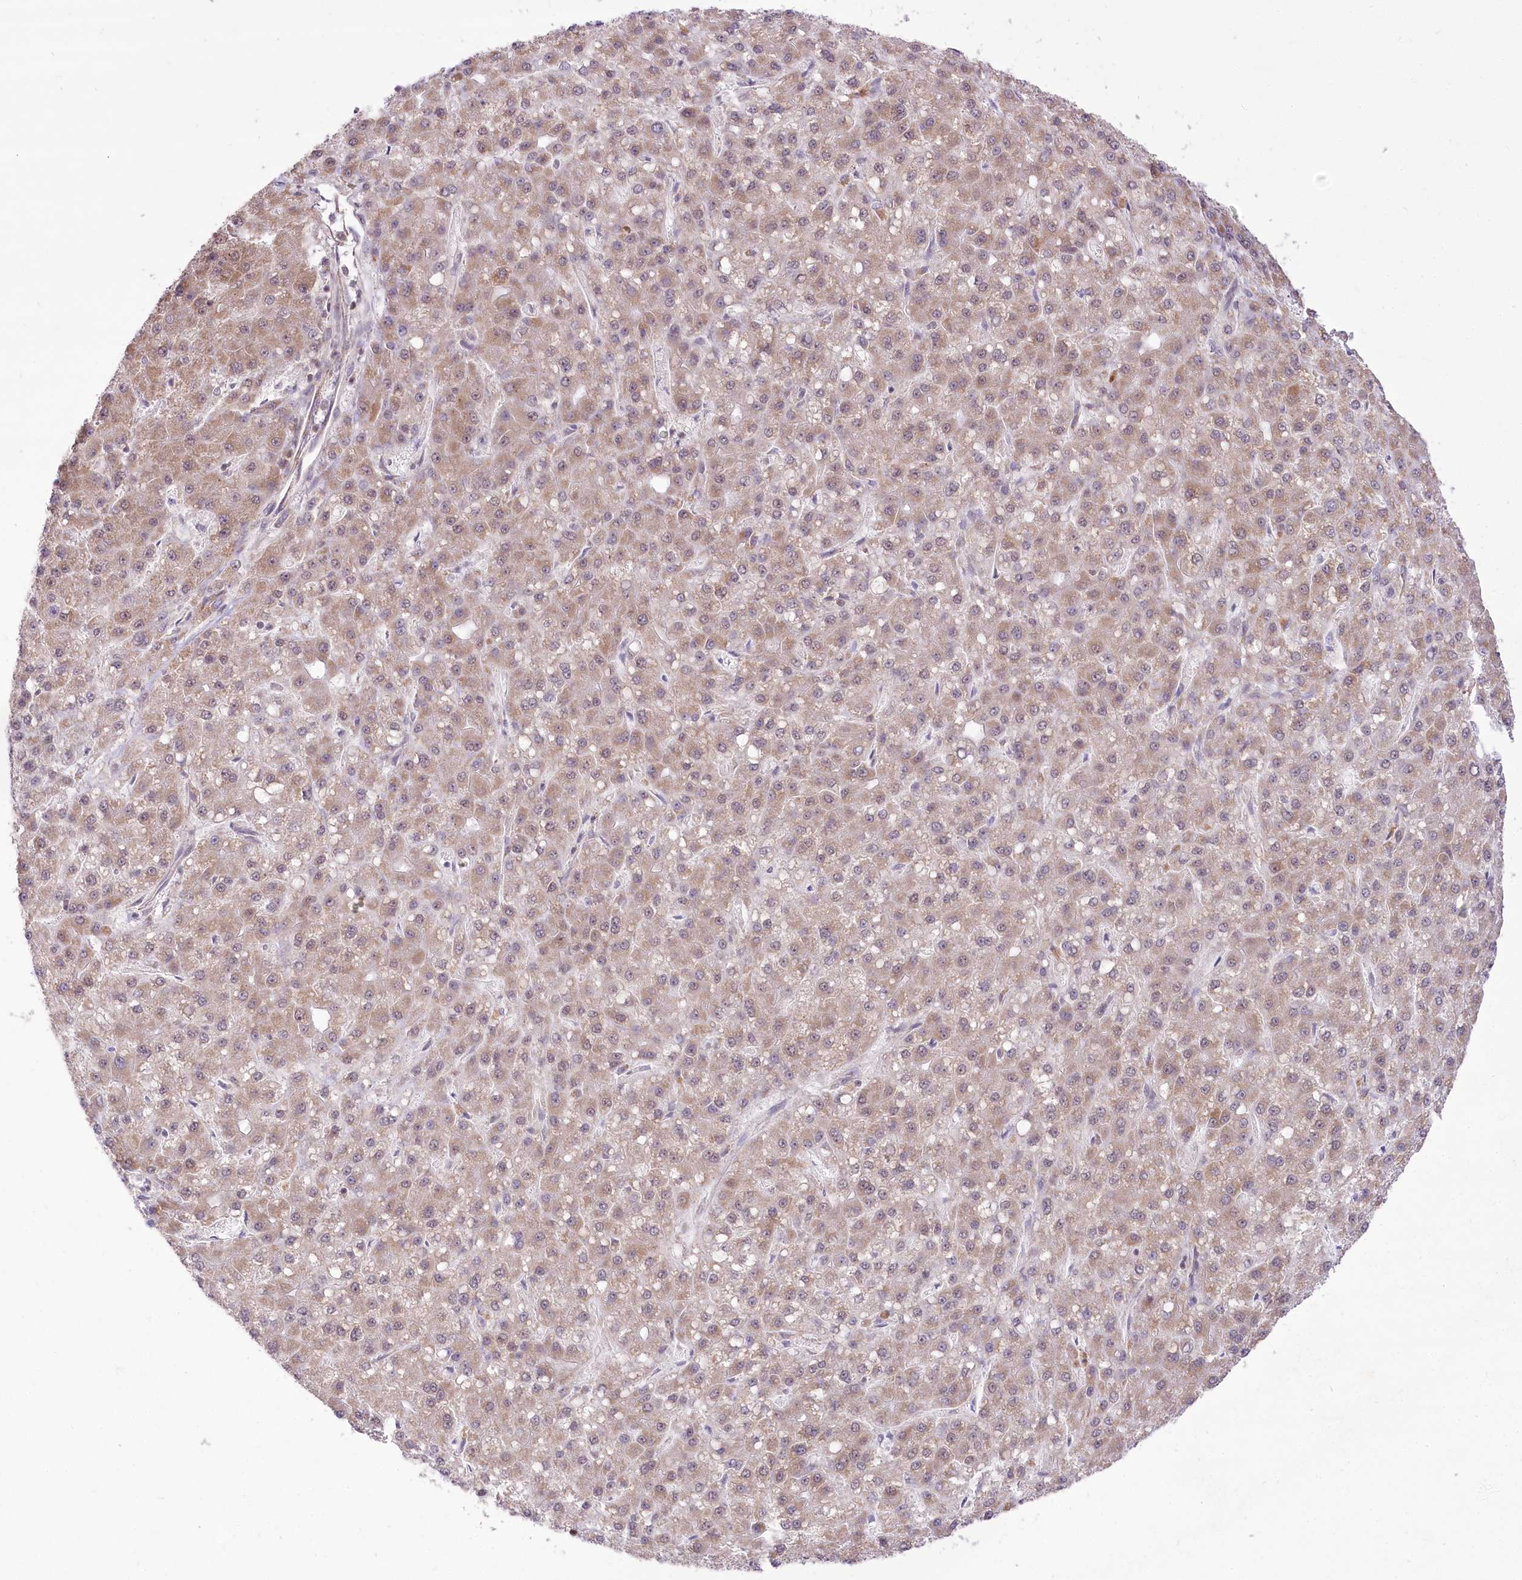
{"staining": {"intensity": "weak", "quantity": ">75%", "location": "cytoplasmic/membranous"}, "tissue": "liver cancer", "cell_type": "Tumor cells", "image_type": "cancer", "snomed": [{"axis": "morphology", "description": "Carcinoma, Hepatocellular, NOS"}, {"axis": "topography", "description": "Liver"}], "caption": "Weak cytoplasmic/membranous staining is identified in about >75% of tumor cells in liver cancer (hepatocellular carcinoma).", "gene": "ZMAT2", "patient": {"sex": "male", "age": 67}}